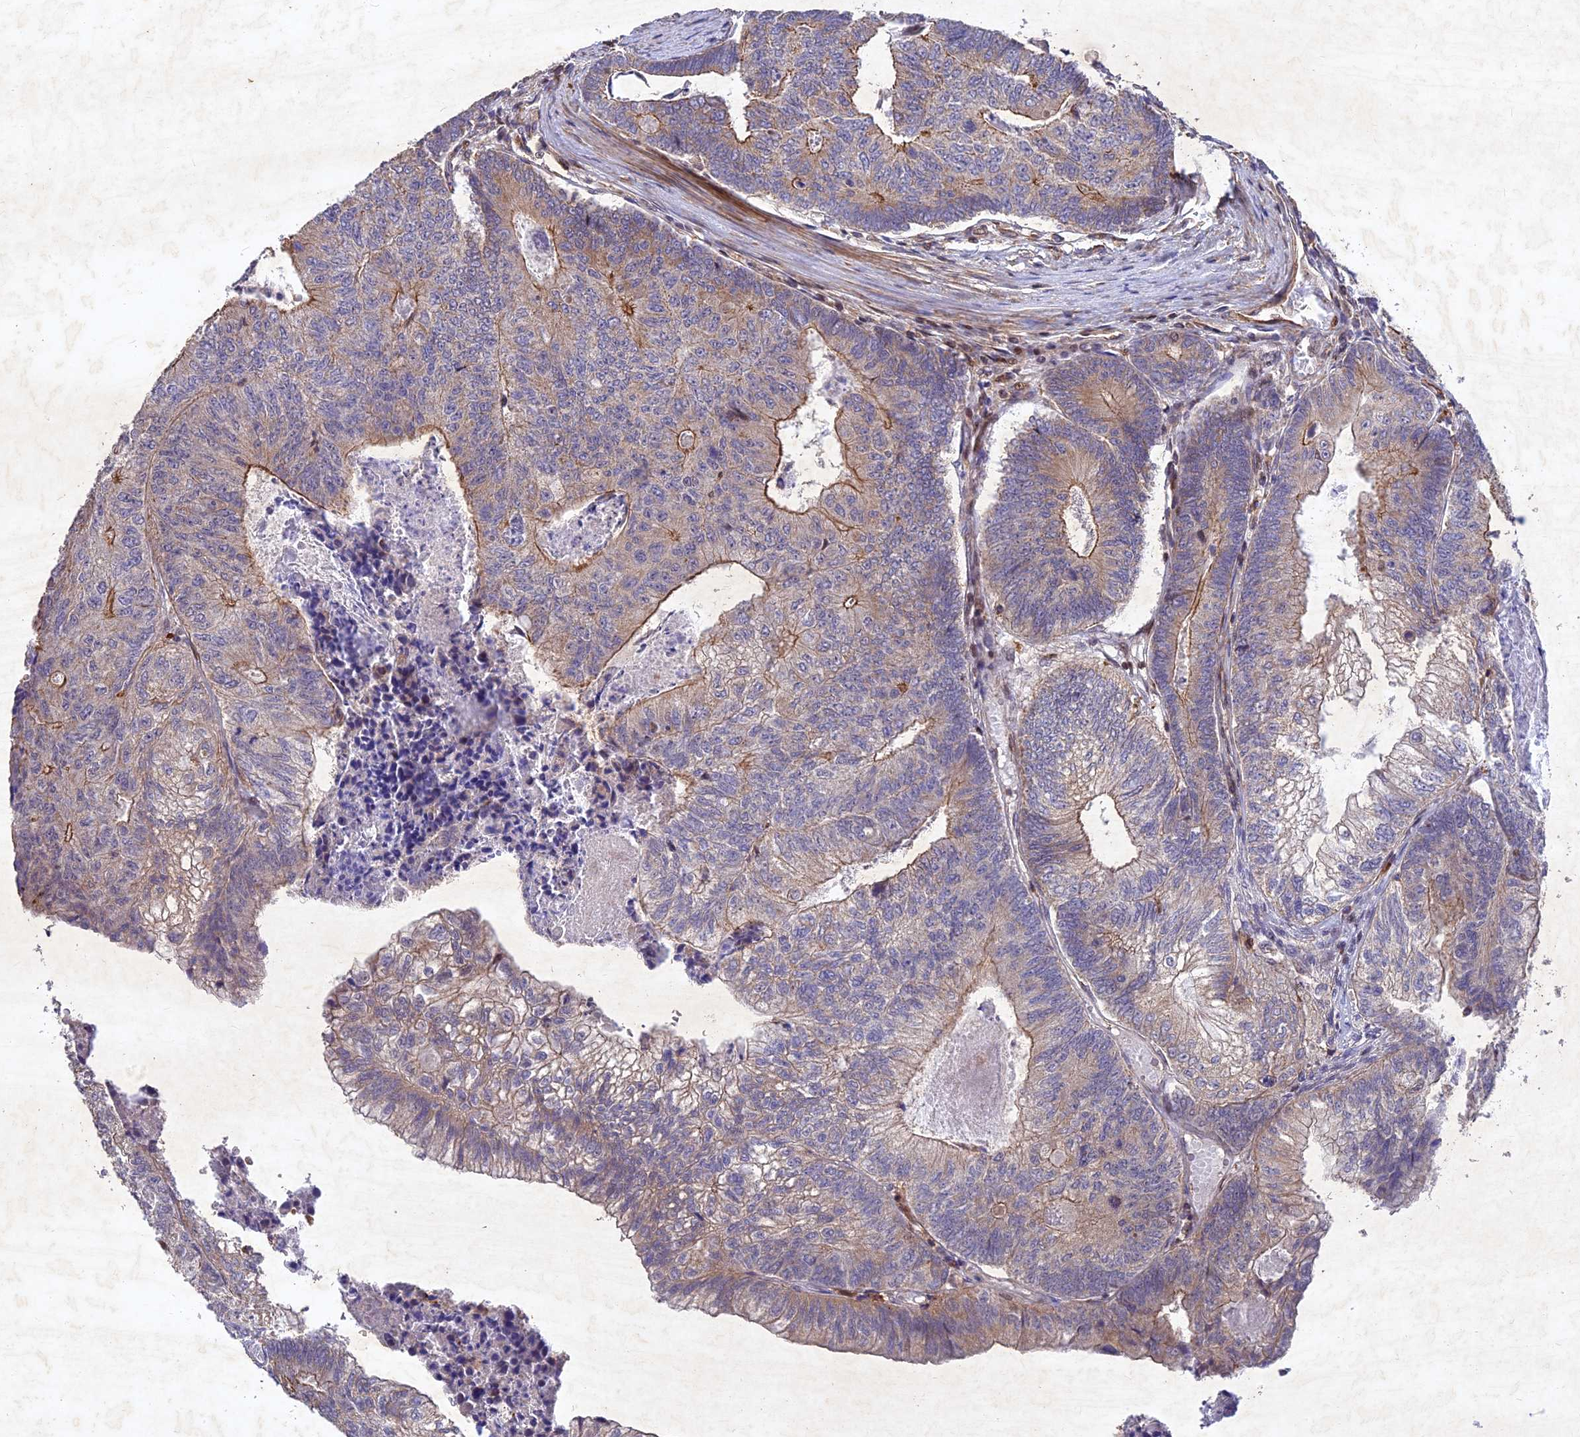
{"staining": {"intensity": "moderate", "quantity": "<25%", "location": "cytoplasmic/membranous"}, "tissue": "colorectal cancer", "cell_type": "Tumor cells", "image_type": "cancer", "snomed": [{"axis": "morphology", "description": "Adenocarcinoma, NOS"}, {"axis": "topography", "description": "Colon"}], "caption": "Immunohistochemical staining of human colorectal cancer (adenocarcinoma) reveals low levels of moderate cytoplasmic/membranous protein expression in about <25% of tumor cells. (Stains: DAB in brown, nuclei in blue, Microscopy: brightfield microscopy at high magnification).", "gene": "RELCH", "patient": {"sex": "female", "age": 67}}